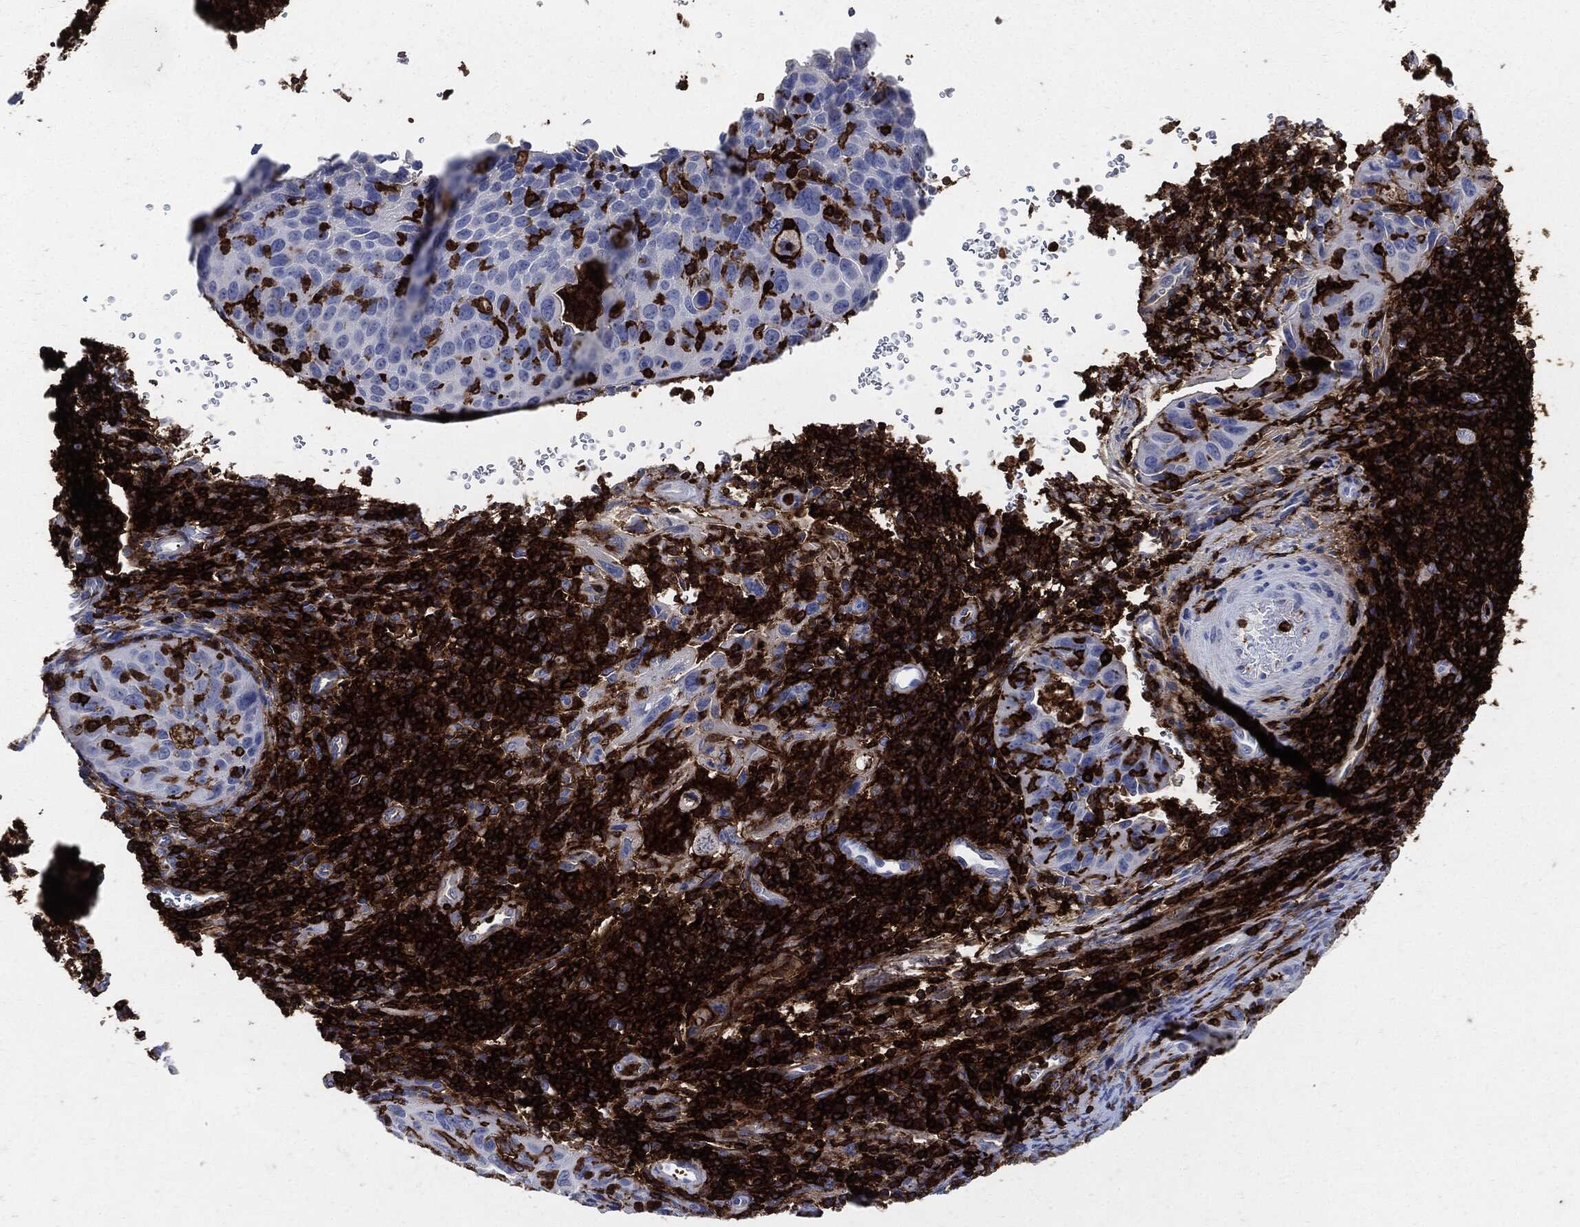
{"staining": {"intensity": "negative", "quantity": "none", "location": "none"}, "tissue": "cervical cancer", "cell_type": "Tumor cells", "image_type": "cancer", "snomed": [{"axis": "morphology", "description": "Squamous cell carcinoma, NOS"}, {"axis": "topography", "description": "Cervix"}], "caption": "There is no significant positivity in tumor cells of cervical cancer (squamous cell carcinoma). (Brightfield microscopy of DAB (3,3'-diaminobenzidine) immunohistochemistry at high magnification).", "gene": "PTPRC", "patient": {"sex": "female", "age": 26}}